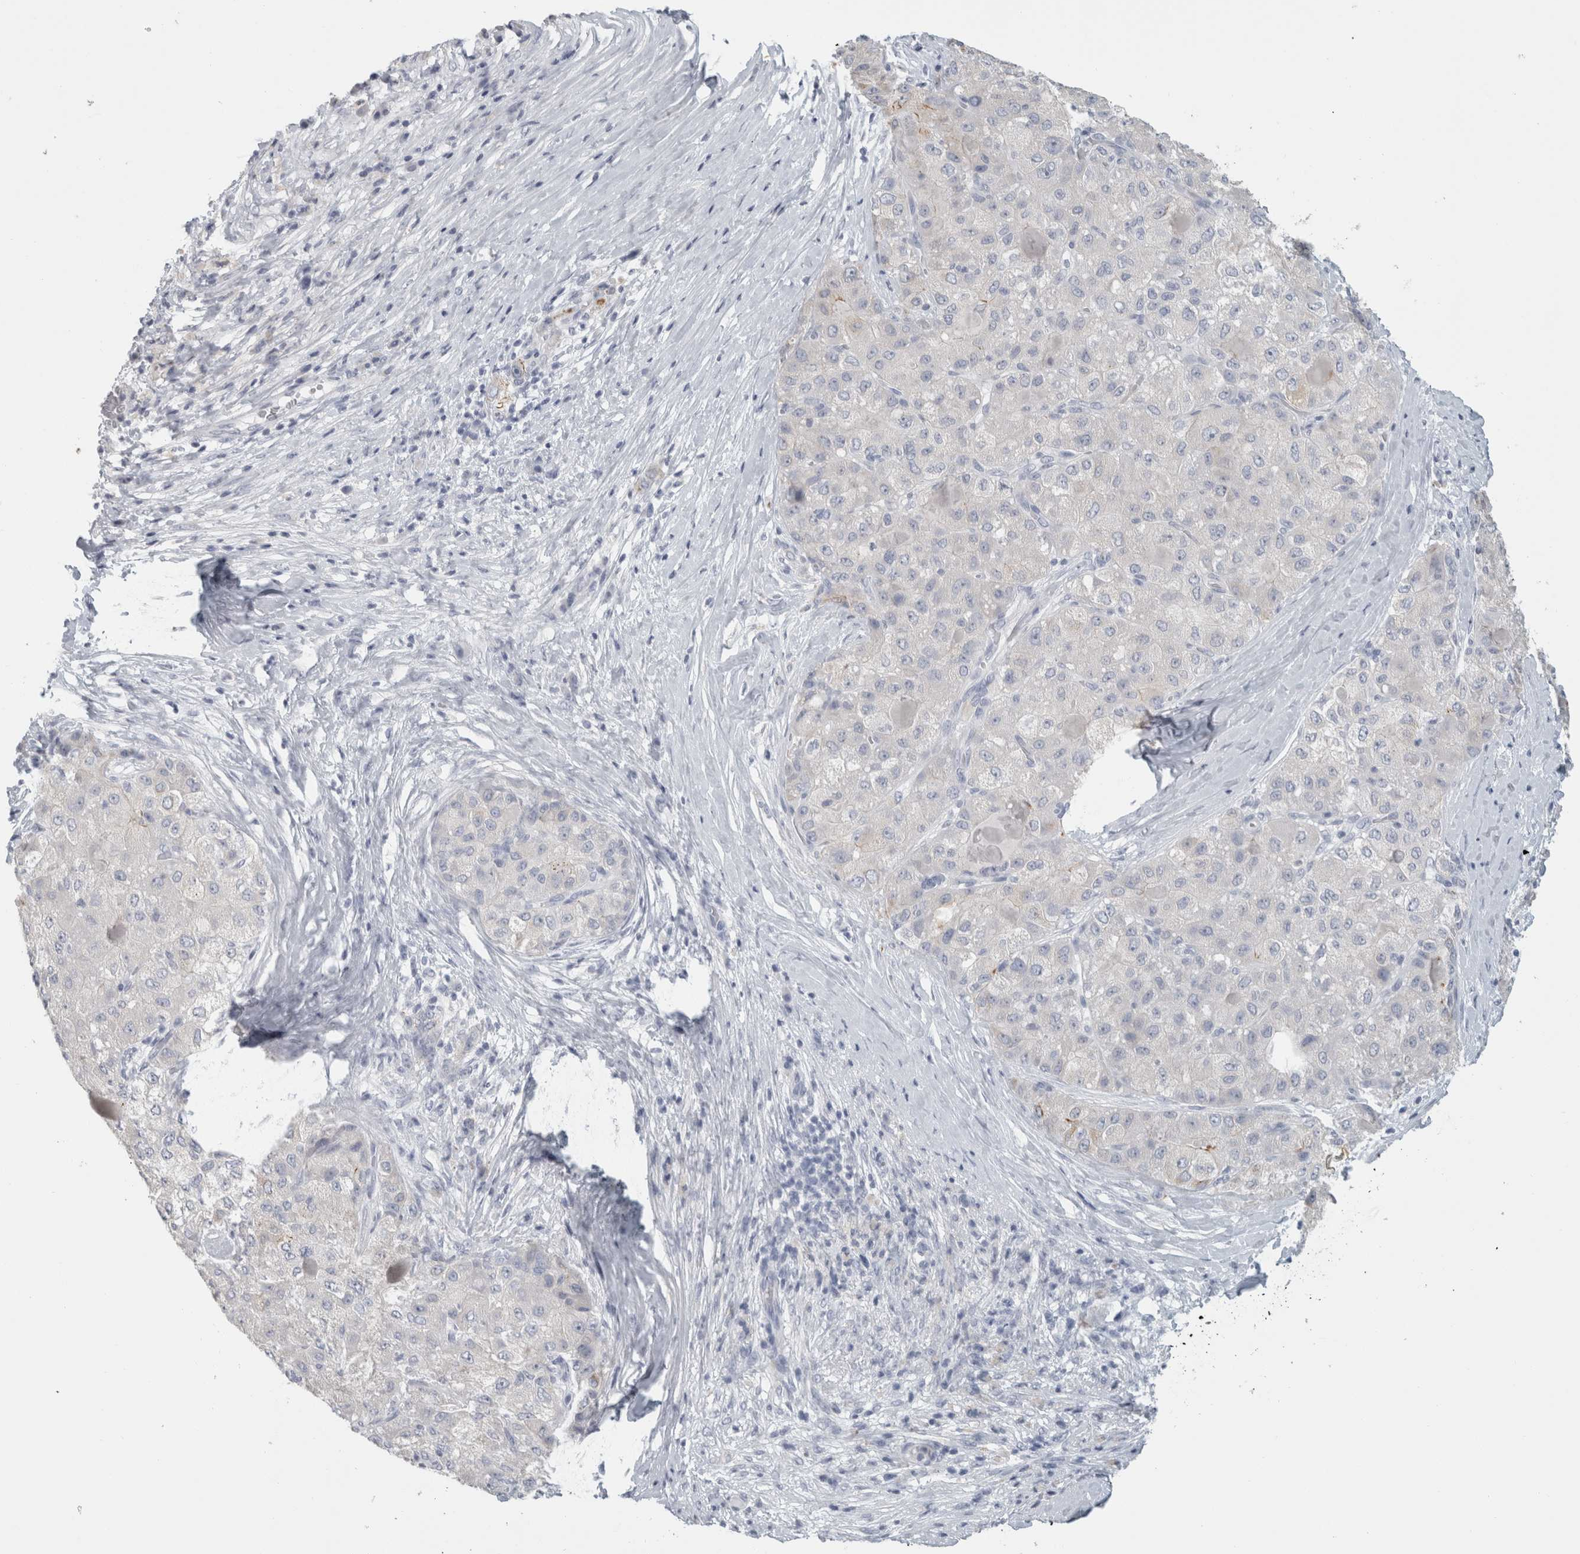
{"staining": {"intensity": "negative", "quantity": "none", "location": "none"}, "tissue": "liver cancer", "cell_type": "Tumor cells", "image_type": "cancer", "snomed": [{"axis": "morphology", "description": "Carcinoma, Hepatocellular, NOS"}, {"axis": "topography", "description": "Liver"}], "caption": "The photomicrograph displays no staining of tumor cells in liver cancer (hepatocellular carcinoma).", "gene": "SLC28A3", "patient": {"sex": "male", "age": 80}}